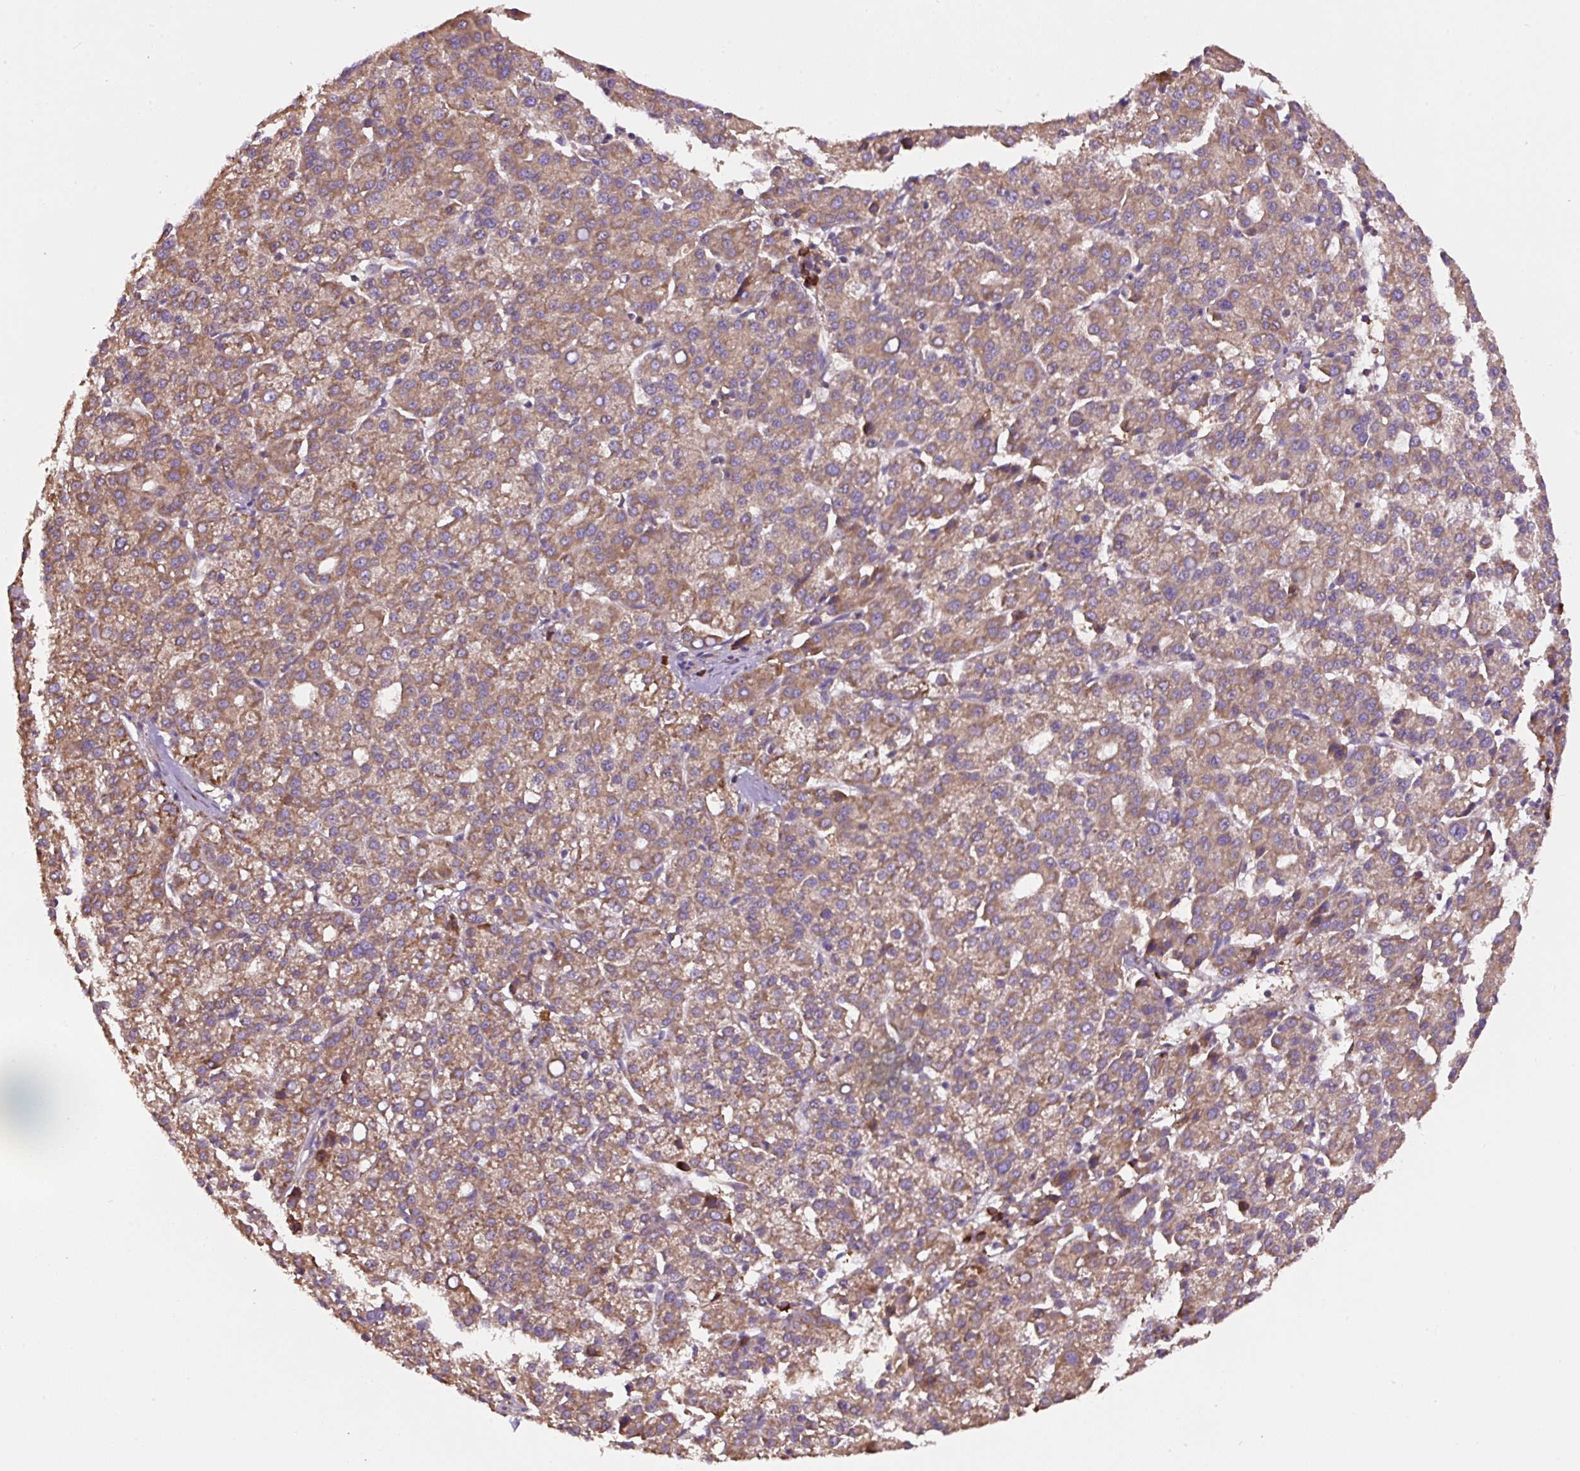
{"staining": {"intensity": "moderate", "quantity": ">75%", "location": "cytoplasmic/membranous"}, "tissue": "liver cancer", "cell_type": "Tumor cells", "image_type": "cancer", "snomed": [{"axis": "morphology", "description": "Carcinoma, Hepatocellular, NOS"}, {"axis": "topography", "description": "Liver"}], "caption": "A photomicrograph of liver cancer (hepatocellular carcinoma) stained for a protein demonstrates moderate cytoplasmic/membranous brown staining in tumor cells.", "gene": "RPS23", "patient": {"sex": "female", "age": 58}}